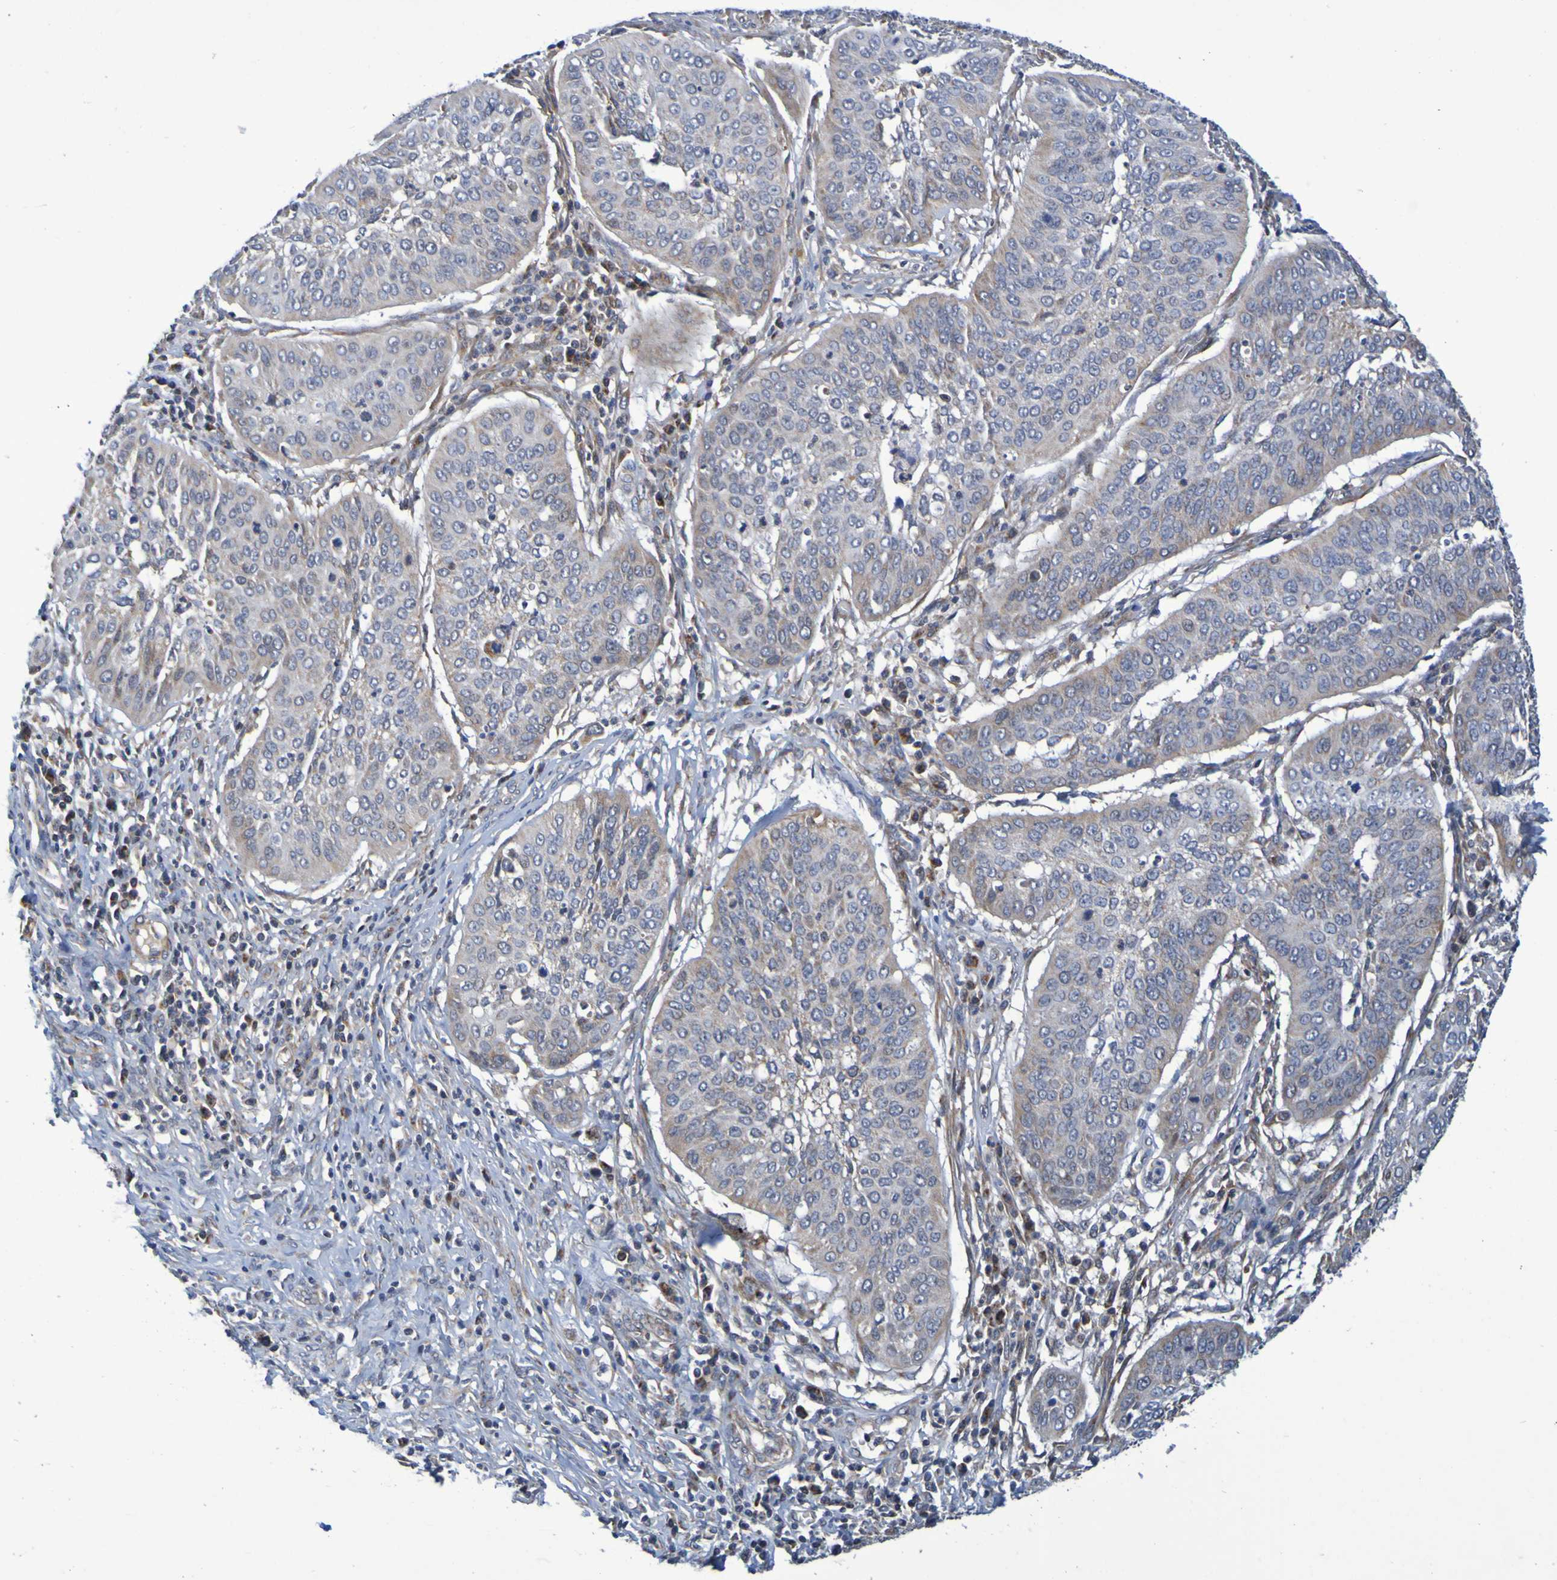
{"staining": {"intensity": "weak", "quantity": "25%-75%", "location": "cytoplasmic/membranous"}, "tissue": "cervical cancer", "cell_type": "Tumor cells", "image_type": "cancer", "snomed": [{"axis": "morphology", "description": "Normal tissue, NOS"}, {"axis": "morphology", "description": "Squamous cell carcinoma, NOS"}, {"axis": "topography", "description": "Cervix"}], "caption": "IHC of human cervical cancer exhibits low levels of weak cytoplasmic/membranous expression in approximately 25%-75% of tumor cells.", "gene": "CCDC51", "patient": {"sex": "female", "age": 39}}